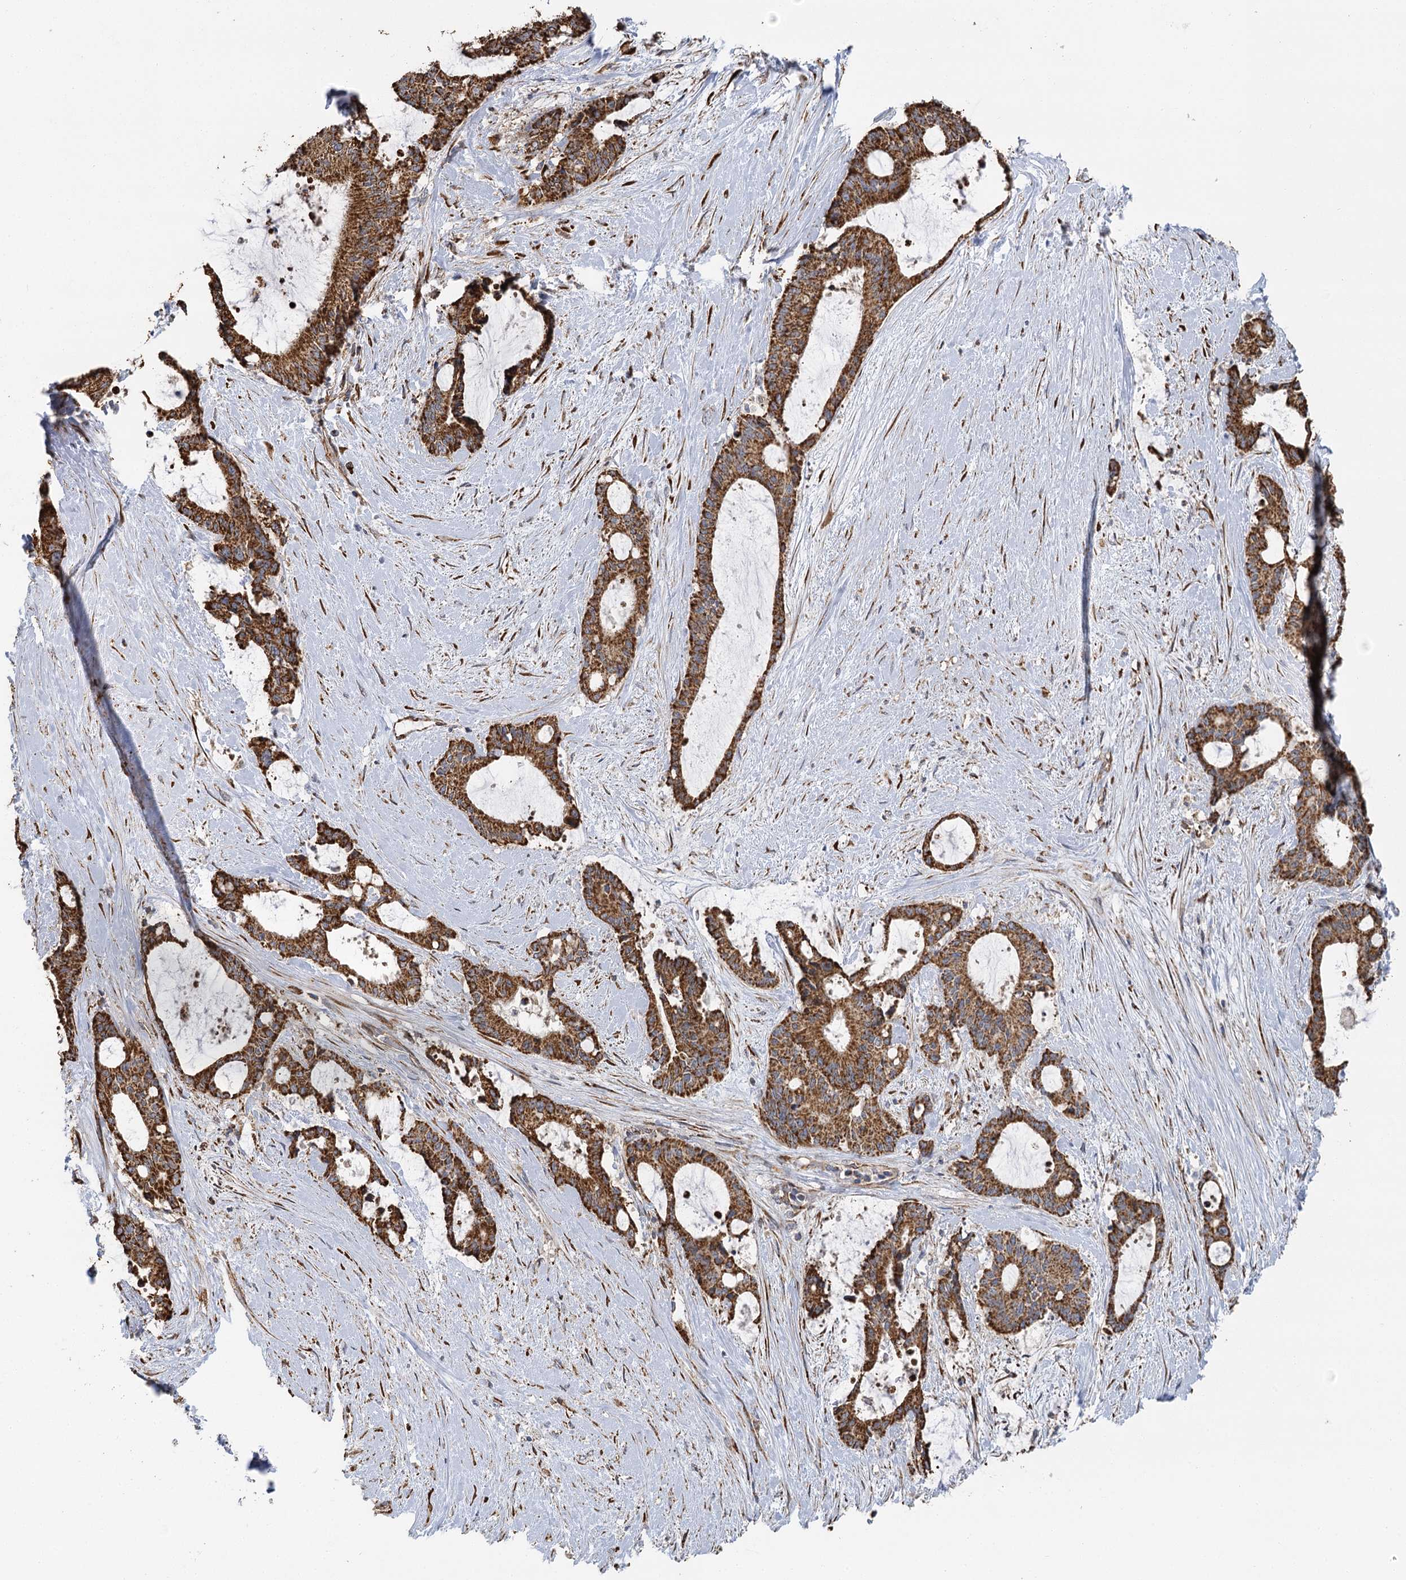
{"staining": {"intensity": "moderate", "quantity": ">75%", "location": "cytoplasmic/membranous"}, "tissue": "liver cancer", "cell_type": "Tumor cells", "image_type": "cancer", "snomed": [{"axis": "morphology", "description": "Normal tissue, NOS"}, {"axis": "morphology", "description": "Cholangiocarcinoma"}, {"axis": "topography", "description": "Liver"}, {"axis": "topography", "description": "Peripheral nerve tissue"}], "caption": "Immunohistochemistry micrograph of cholangiocarcinoma (liver) stained for a protein (brown), which demonstrates medium levels of moderate cytoplasmic/membranous positivity in approximately >75% of tumor cells.", "gene": "IL11RA", "patient": {"sex": "female", "age": 73}}